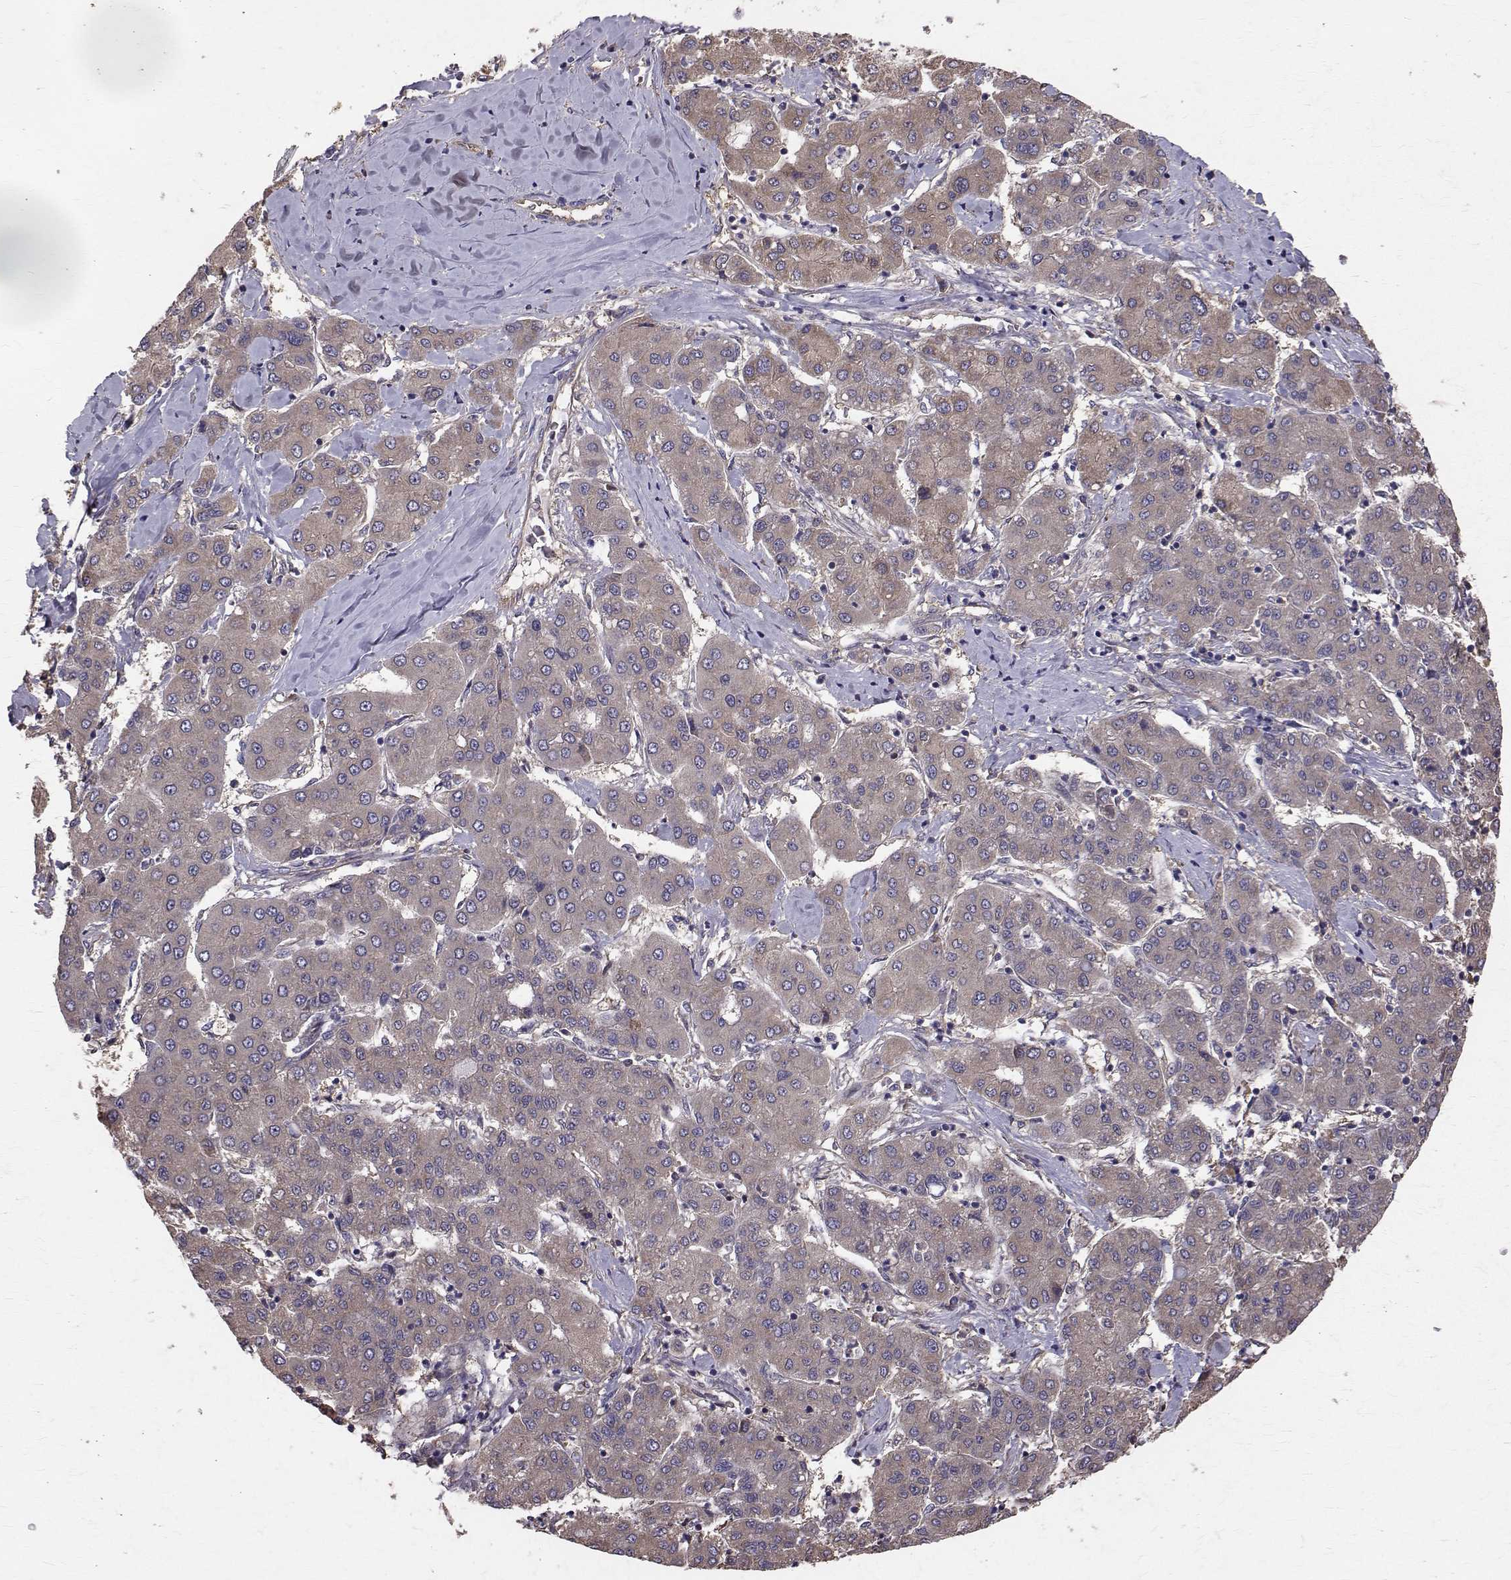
{"staining": {"intensity": "weak", "quantity": "25%-75%", "location": "cytoplasmic/membranous"}, "tissue": "liver cancer", "cell_type": "Tumor cells", "image_type": "cancer", "snomed": [{"axis": "morphology", "description": "Carcinoma, Hepatocellular, NOS"}, {"axis": "topography", "description": "Liver"}], "caption": "Hepatocellular carcinoma (liver) stained for a protein (brown) shows weak cytoplasmic/membranous positive staining in approximately 25%-75% of tumor cells.", "gene": "FARSB", "patient": {"sex": "male", "age": 65}}